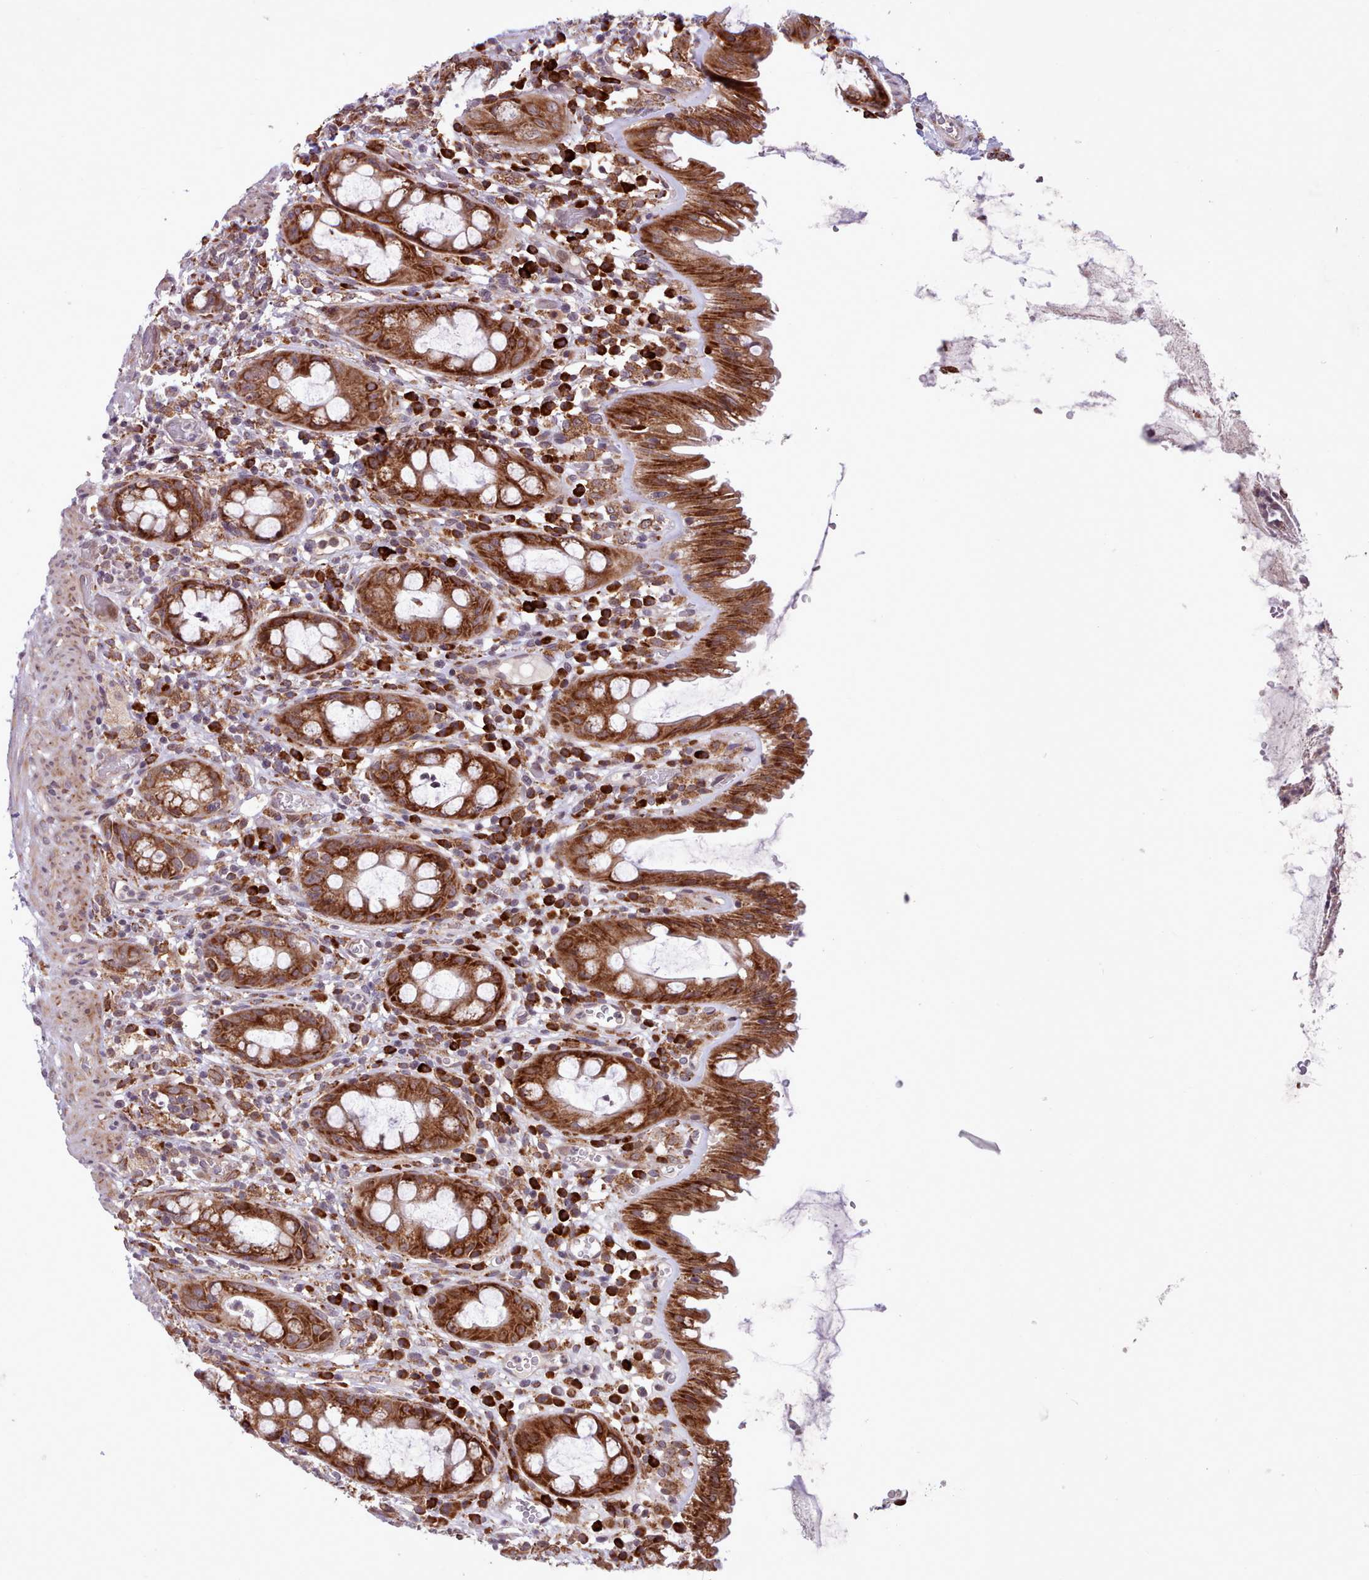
{"staining": {"intensity": "strong", "quantity": ">75%", "location": "cytoplasmic/membranous"}, "tissue": "rectum", "cell_type": "Glandular cells", "image_type": "normal", "snomed": [{"axis": "morphology", "description": "Normal tissue, NOS"}, {"axis": "topography", "description": "Rectum"}], "caption": "Strong cytoplasmic/membranous staining is appreciated in about >75% of glandular cells in unremarkable rectum.", "gene": "TTLL3", "patient": {"sex": "female", "age": 57}}